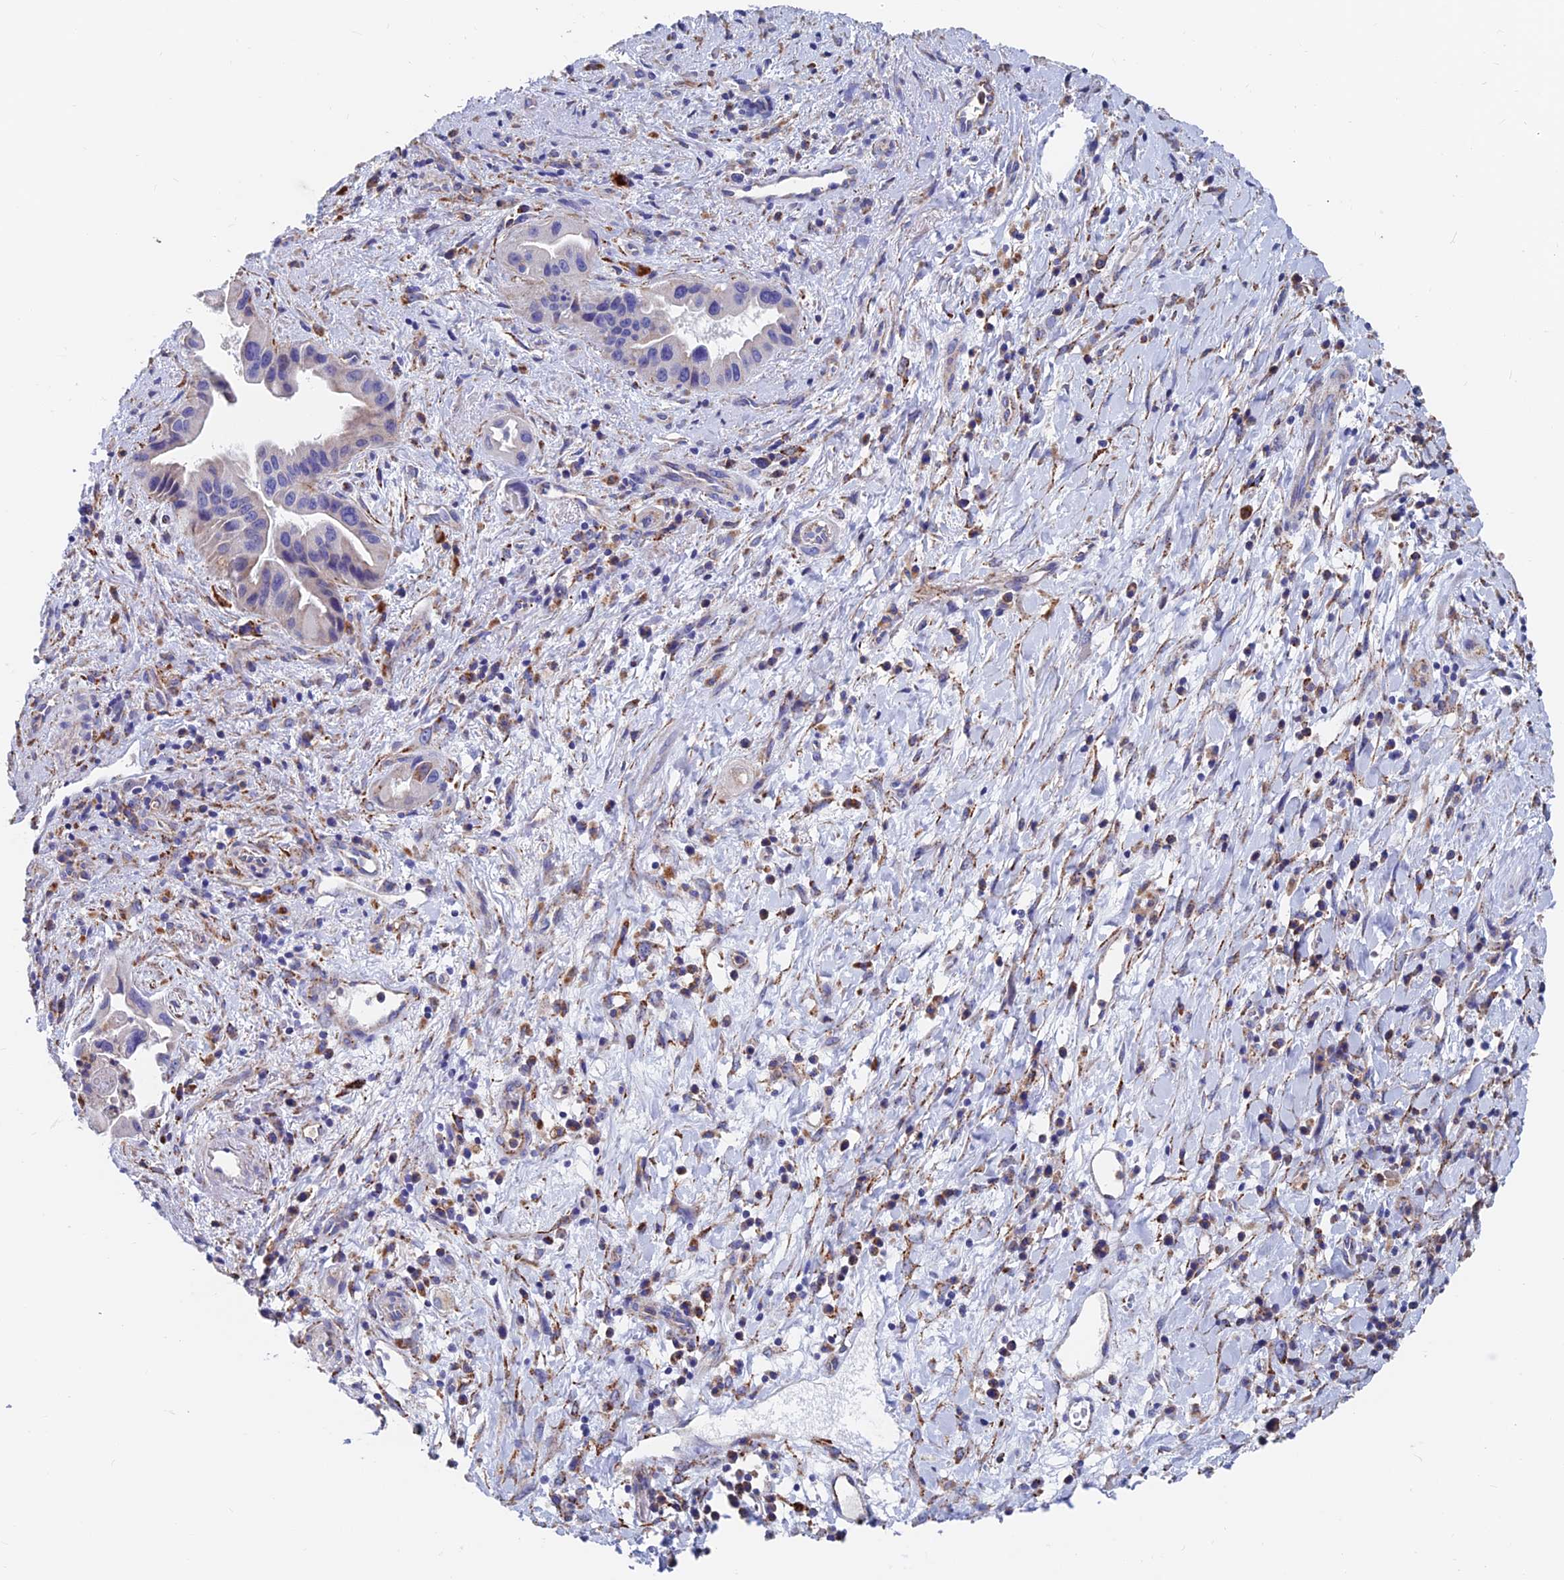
{"staining": {"intensity": "negative", "quantity": "none", "location": "none"}, "tissue": "pancreatic cancer", "cell_type": "Tumor cells", "image_type": "cancer", "snomed": [{"axis": "morphology", "description": "Adenocarcinoma, NOS"}, {"axis": "topography", "description": "Pancreas"}], "caption": "An immunohistochemistry (IHC) histopathology image of pancreatic adenocarcinoma is shown. There is no staining in tumor cells of pancreatic adenocarcinoma.", "gene": "SPNS1", "patient": {"sex": "female", "age": 77}}